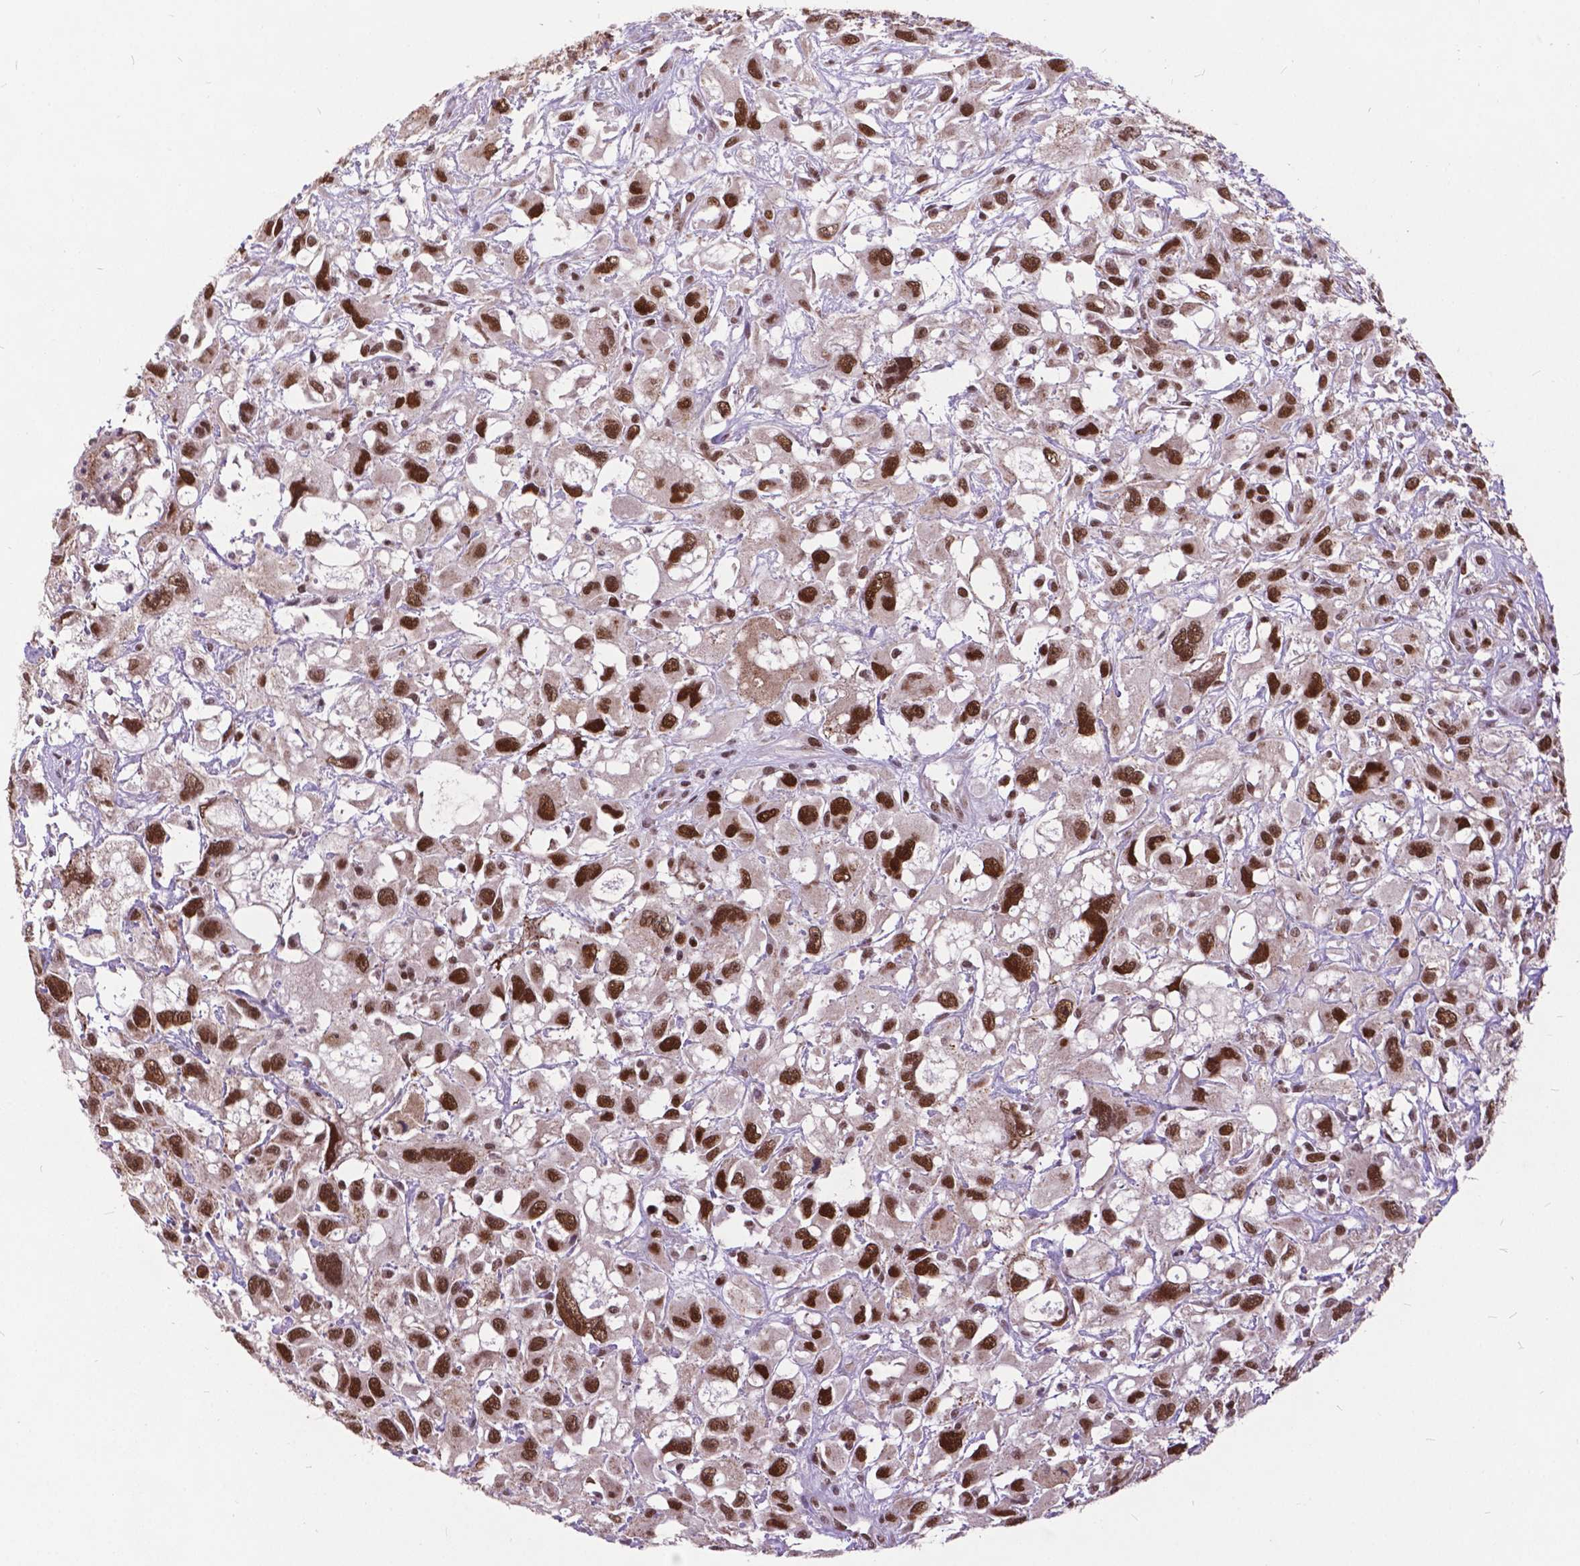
{"staining": {"intensity": "strong", "quantity": ">75%", "location": "nuclear"}, "tissue": "head and neck cancer", "cell_type": "Tumor cells", "image_type": "cancer", "snomed": [{"axis": "morphology", "description": "Squamous cell carcinoma, NOS"}, {"axis": "morphology", "description": "Squamous cell carcinoma, metastatic, NOS"}, {"axis": "topography", "description": "Oral tissue"}, {"axis": "topography", "description": "Head-Neck"}], "caption": "Head and neck metastatic squamous cell carcinoma tissue demonstrates strong nuclear expression in approximately >75% of tumor cells", "gene": "MSH2", "patient": {"sex": "female", "age": 85}}